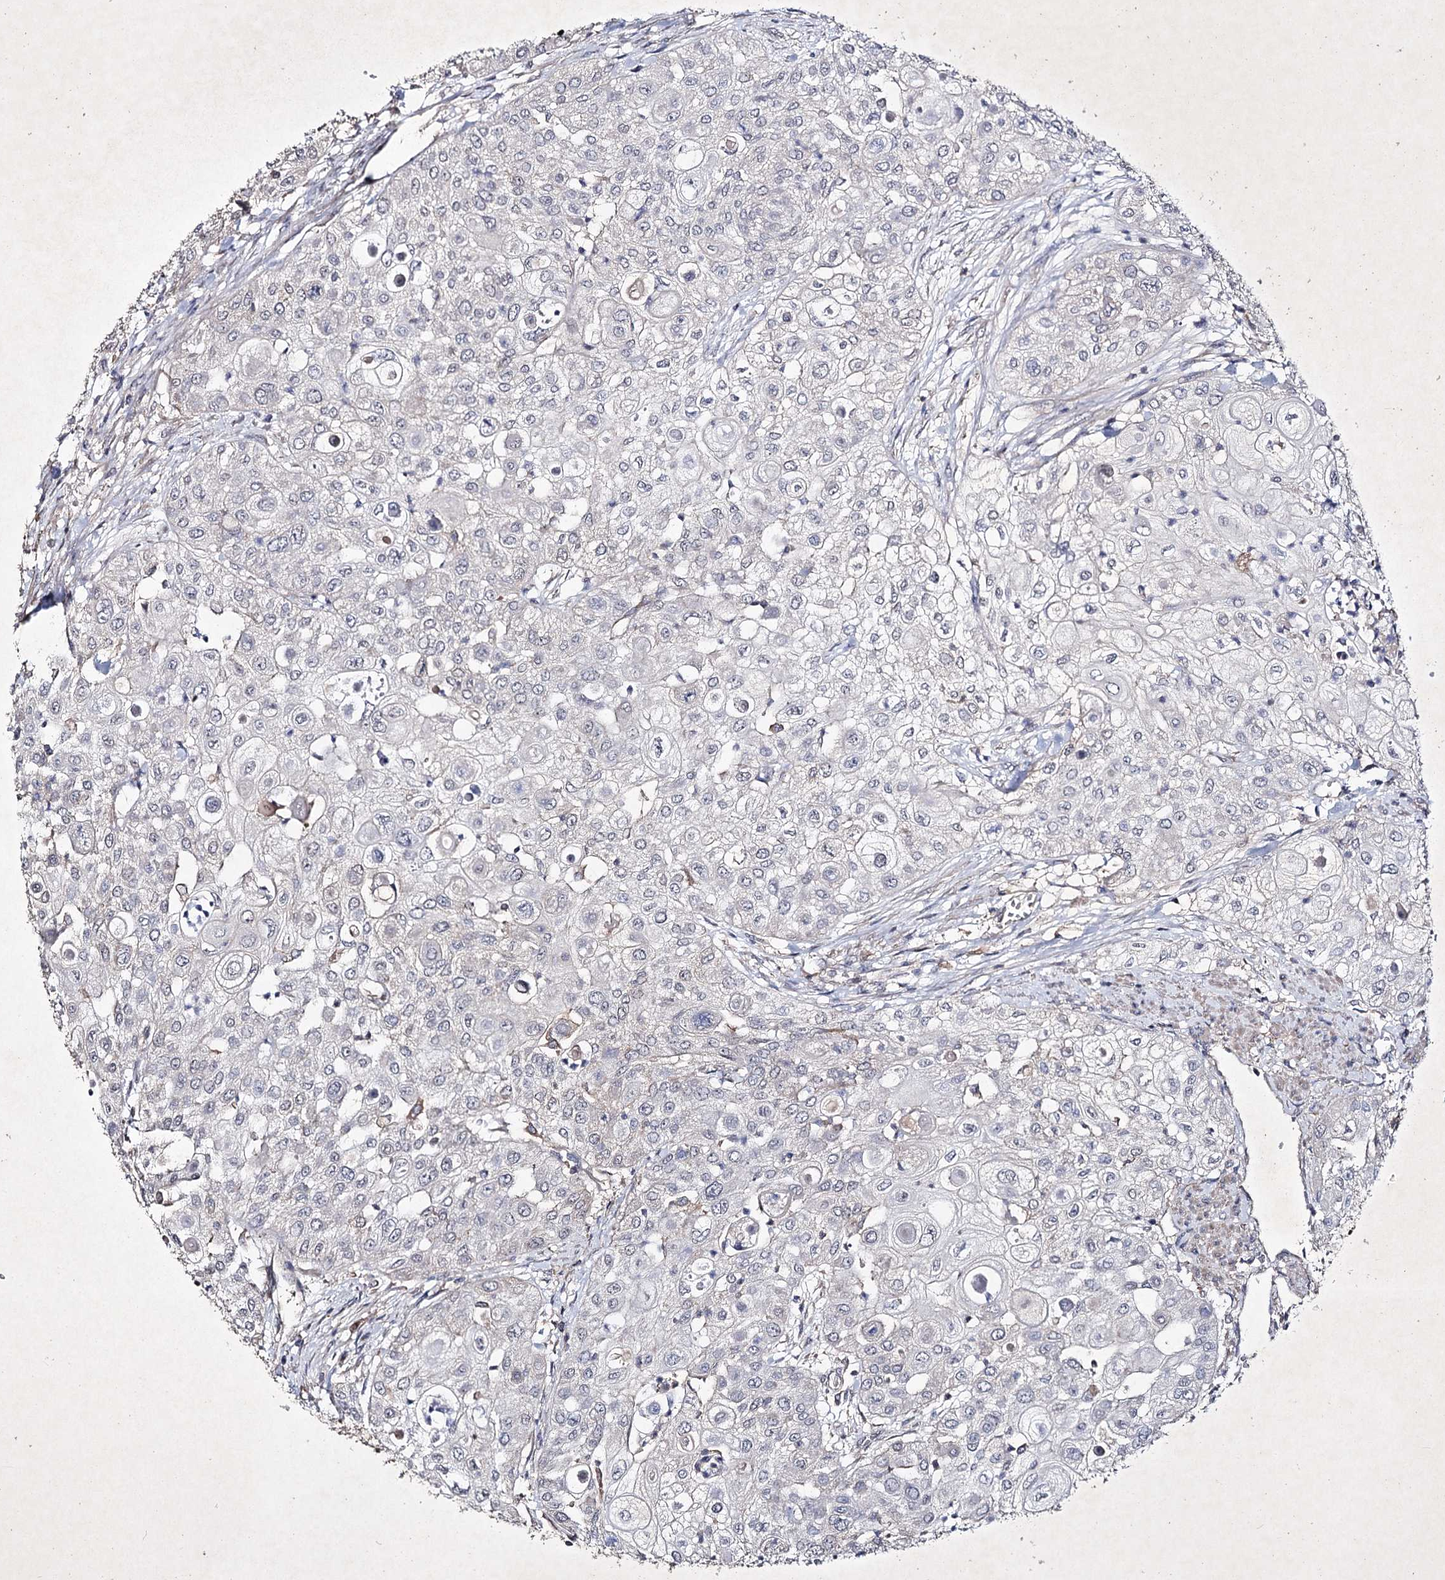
{"staining": {"intensity": "negative", "quantity": "none", "location": "none"}, "tissue": "urothelial cancer", "cell_type": "Tumor cells", "image_type": "cancer", "snomed": [{"axis": "morphology", "description": "Urothelial carcinoma, High grade"}, {"axis": "topography", "description": "Urinary bladder"}], "caption": "Immunohistochemistry (IHC) photomicrograph of neoplastic tissue: high-grade urothelial carcinoma stained with DAB (3,3'-diaminobenzidine) reveals no significant protein positivity in tumor cells.", "gene": "SEMA4G", "patient": {"sex": "female", "age": 79}}